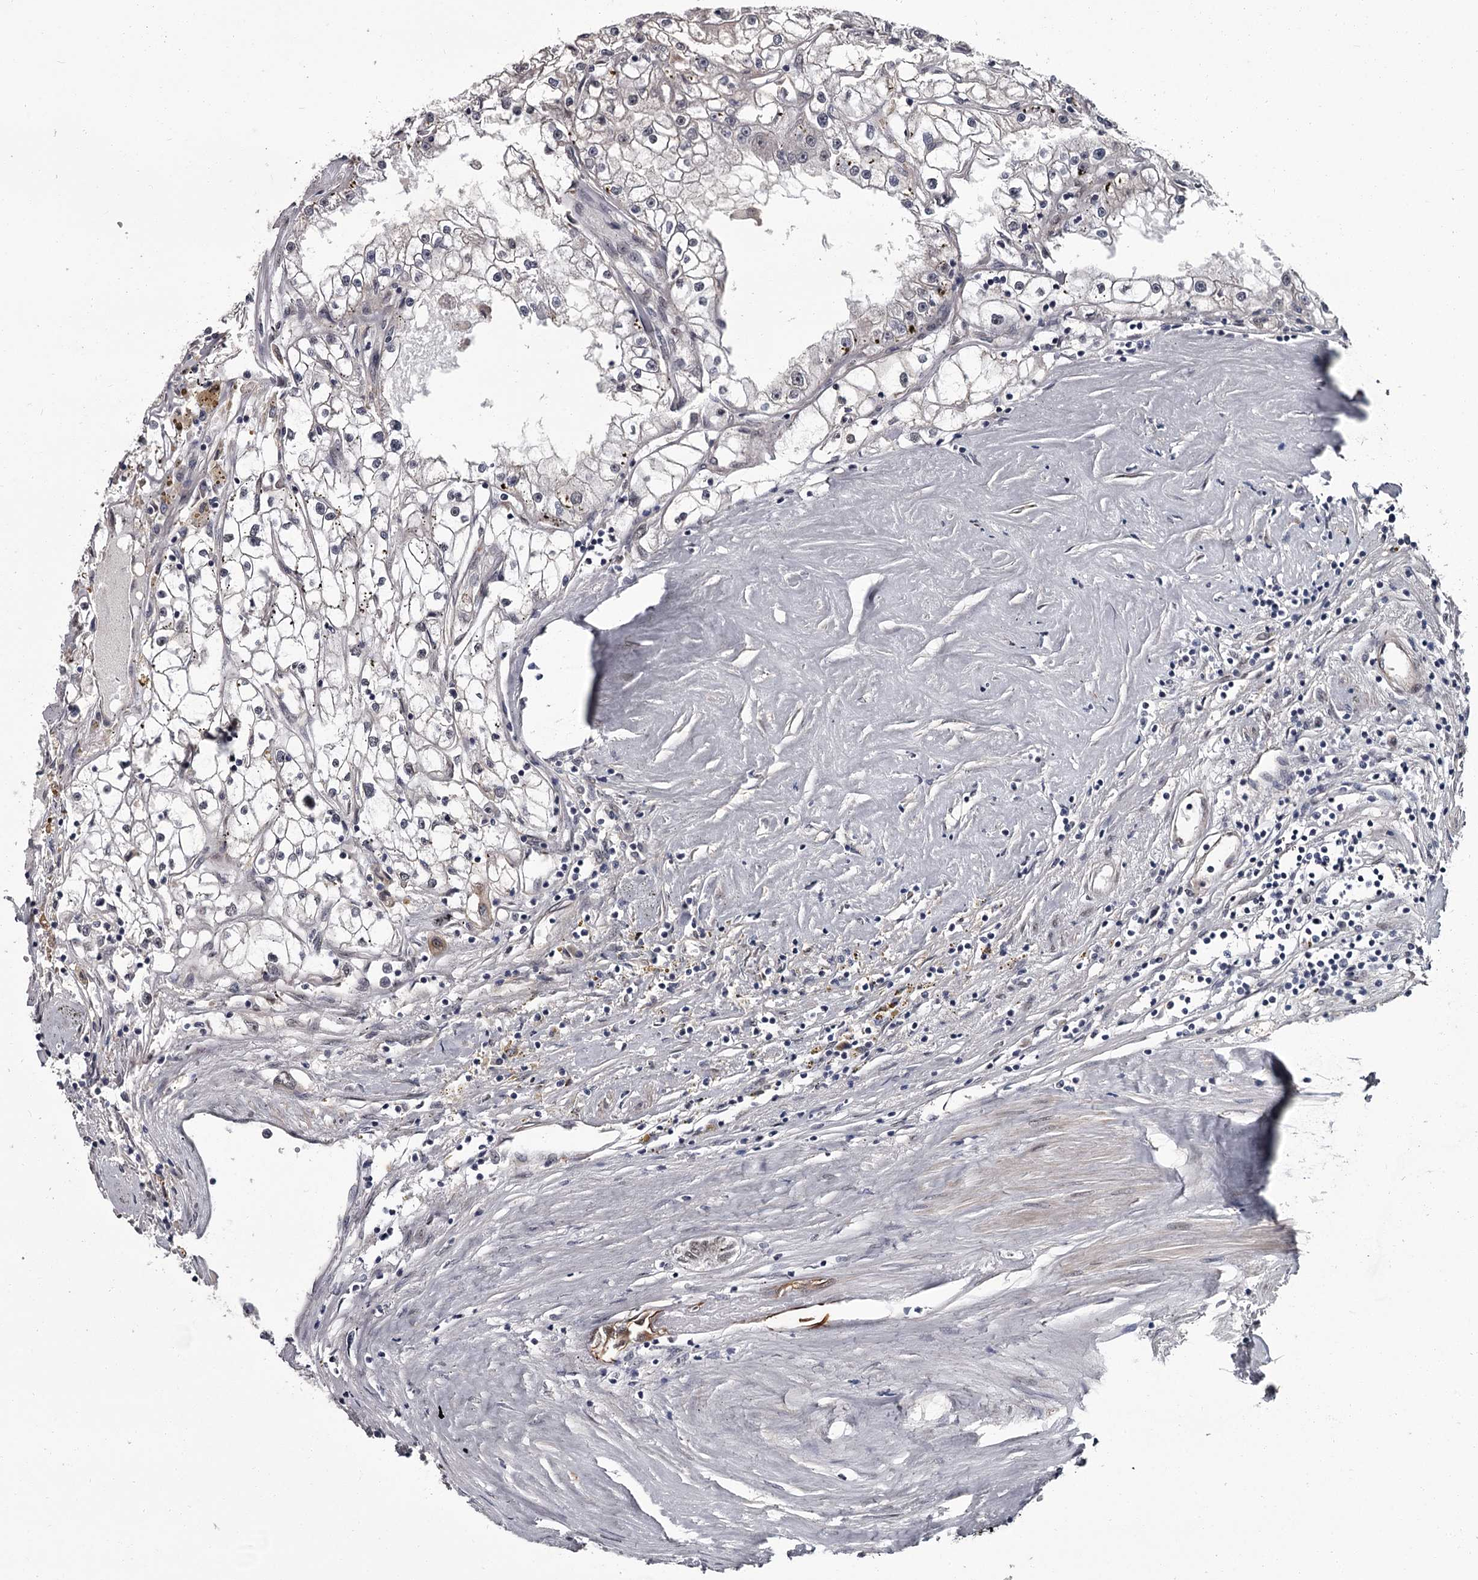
{"staining": {"intensity": "negative", "quantity": "none", "location": "none"}, "tissue": "renal cancer", "cell_type": "Tumor cells", "image_type": "cancer", "snomed": [{"axis": "morphology", "description": "Adenocarcinoma, NOS"}, {"axis": "topography", "description": "Kidney"}], "caption": "The micrograph displays no staining of tumor cells in renal adenocarcinoma.", "gene": "PRPF40B", "patient": {"sex": "male", "age": 56}}